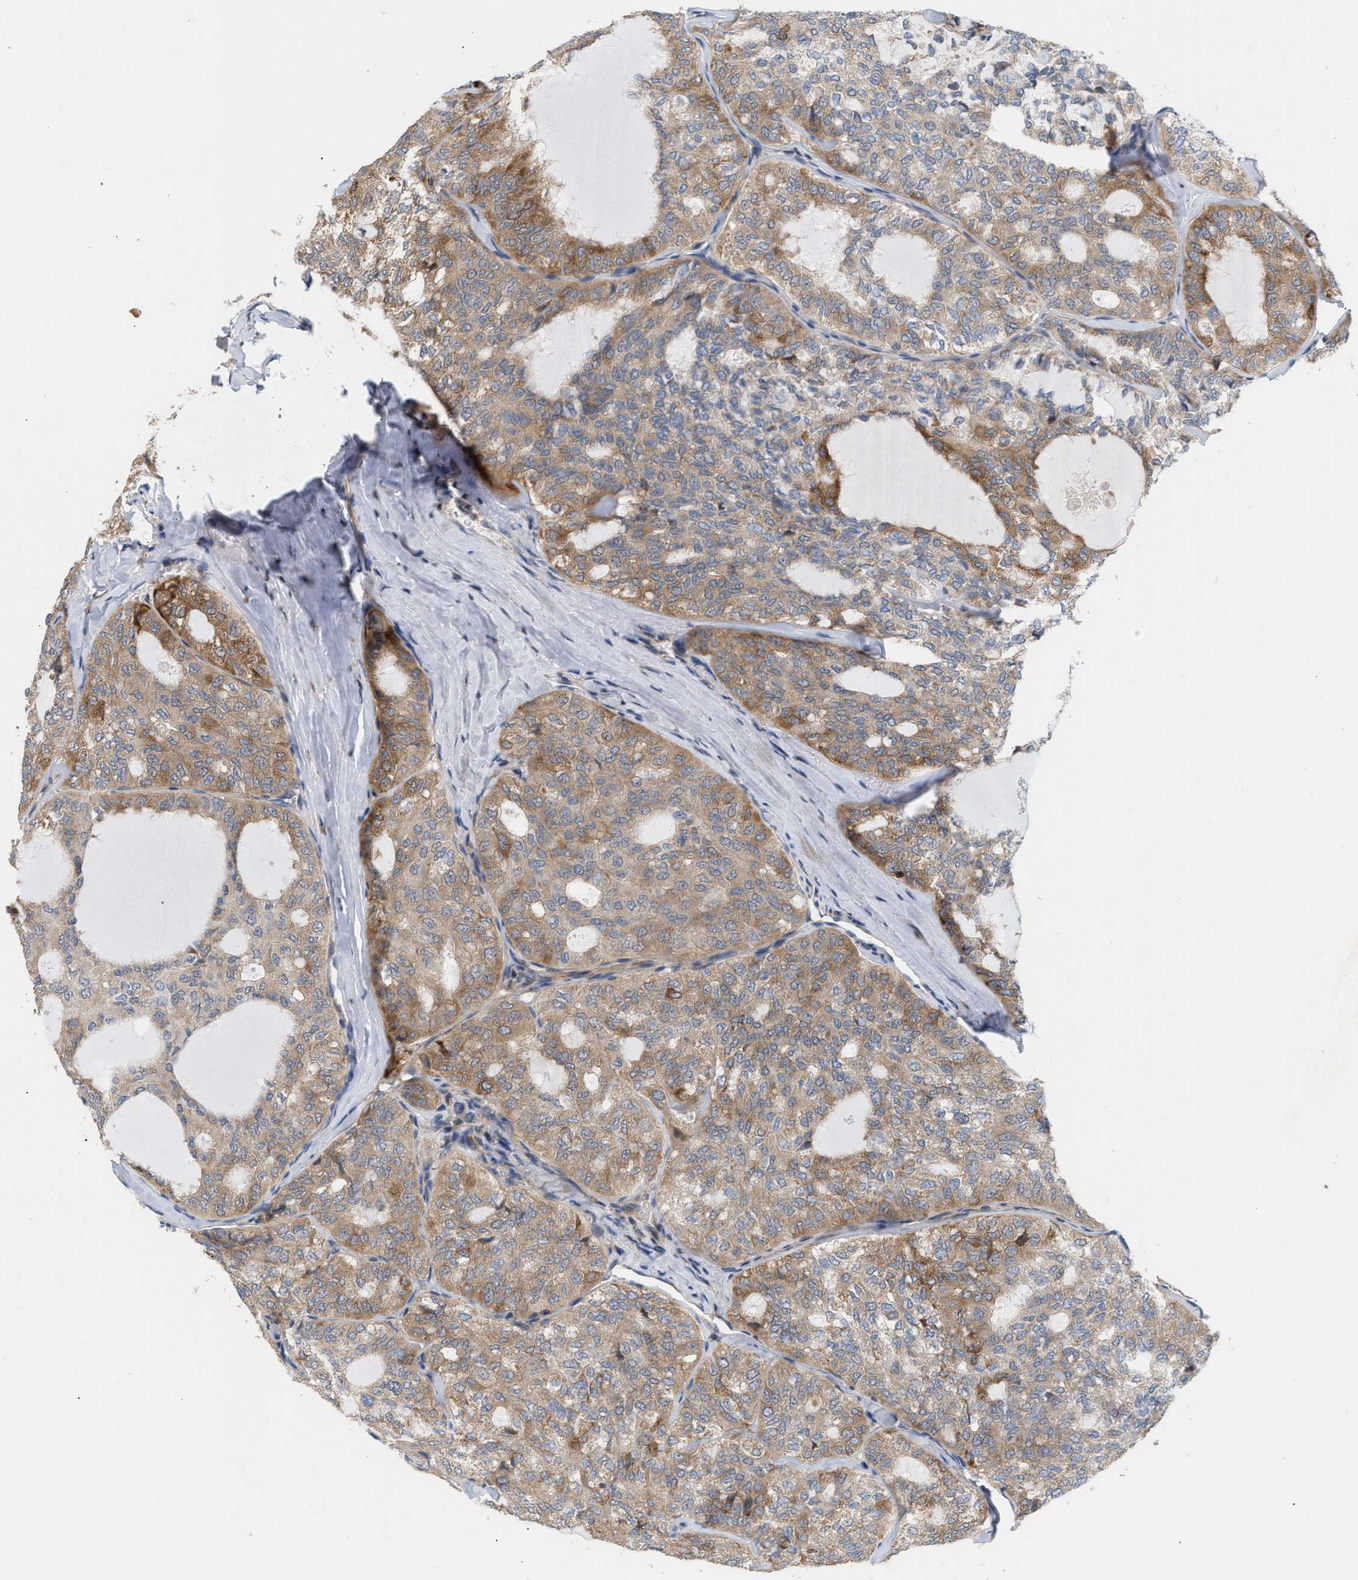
{"staining": {"intensity": "moderate", "quantity": ">75%", "location": "cytoplasmic/membranous"}, "tissue": "thyroid cancer", "cell_type": "Tumor cells", "image_type": "cancer", "snomed": [{"axis": "morphology", "description": "Follicular adenoma carcinoma, NOS"}, {"axis": "topography", "description": "Thyroid gland"}], "caption": "Protein staining of thyroid cancer tissue exhibits moderate cytoplasmic/membranous positivity in about >75% of tumor cells.", "gene": "DBNL", "patient": {"sex": "male", "age": 75}}